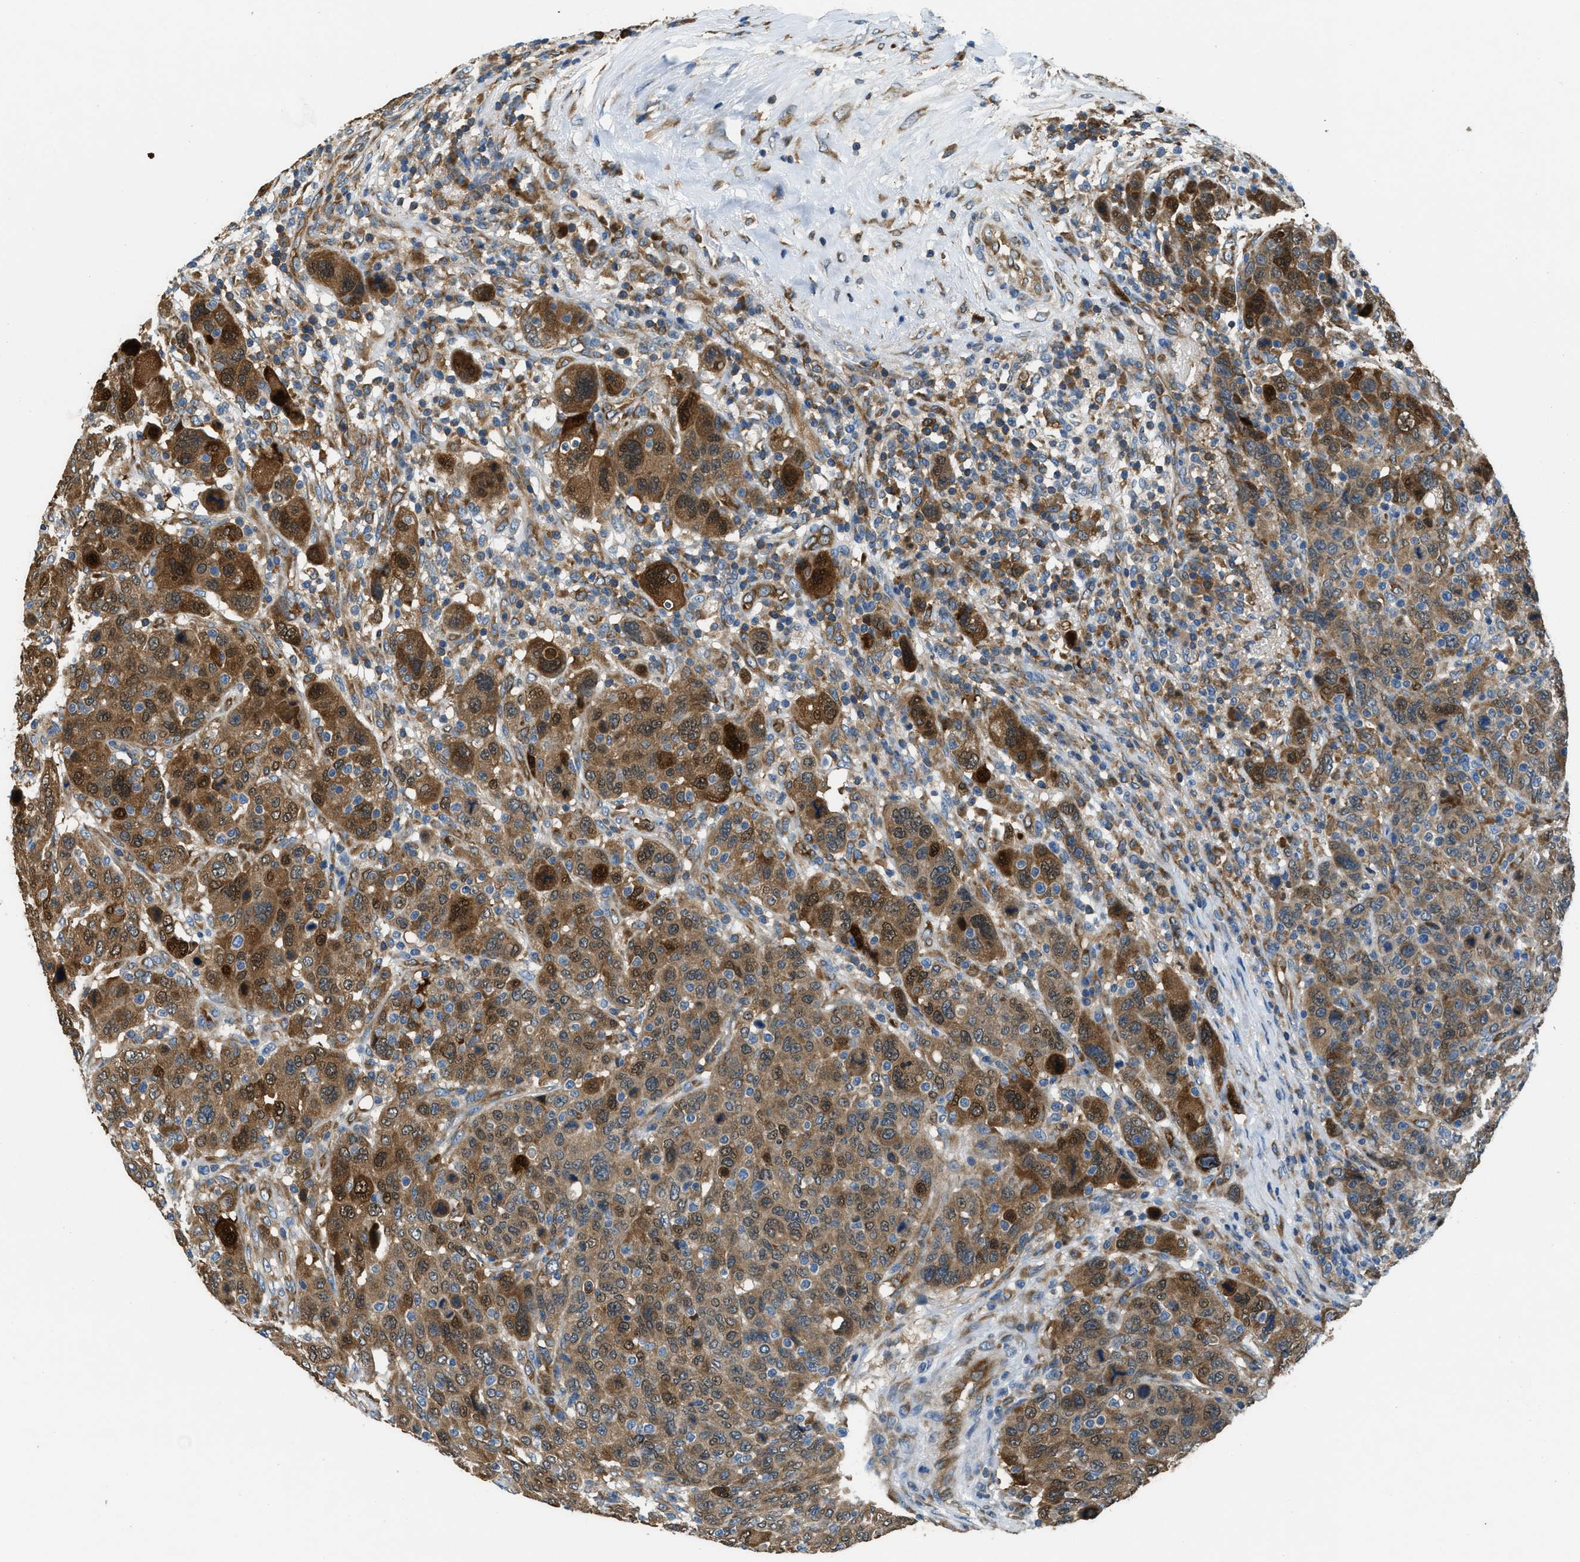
{"staining": {"intensity": "moderate", "quantity": ">75%", "location": "cytoplasmic/membranous,nuclear"}, "tissue": "breast cancer", "cell_type": "Tumor cells", "image_type": "cancer", "snomed": [{"axis": "morphology", "description": "Duct carcinoma"}, {"axis": "topography", "description": "Breast"}], "caption": "This image displays breast cancer stained with immunohistochemistry (IHC) to label a protein in brown. The cytoplasmic/membranous and nuclear of tumor cells show moderate positivity for the protein. Nuclei are counter-stained blue.", "gene": "GIMAP8", "patient": {"sex": "female", "age": 37}}